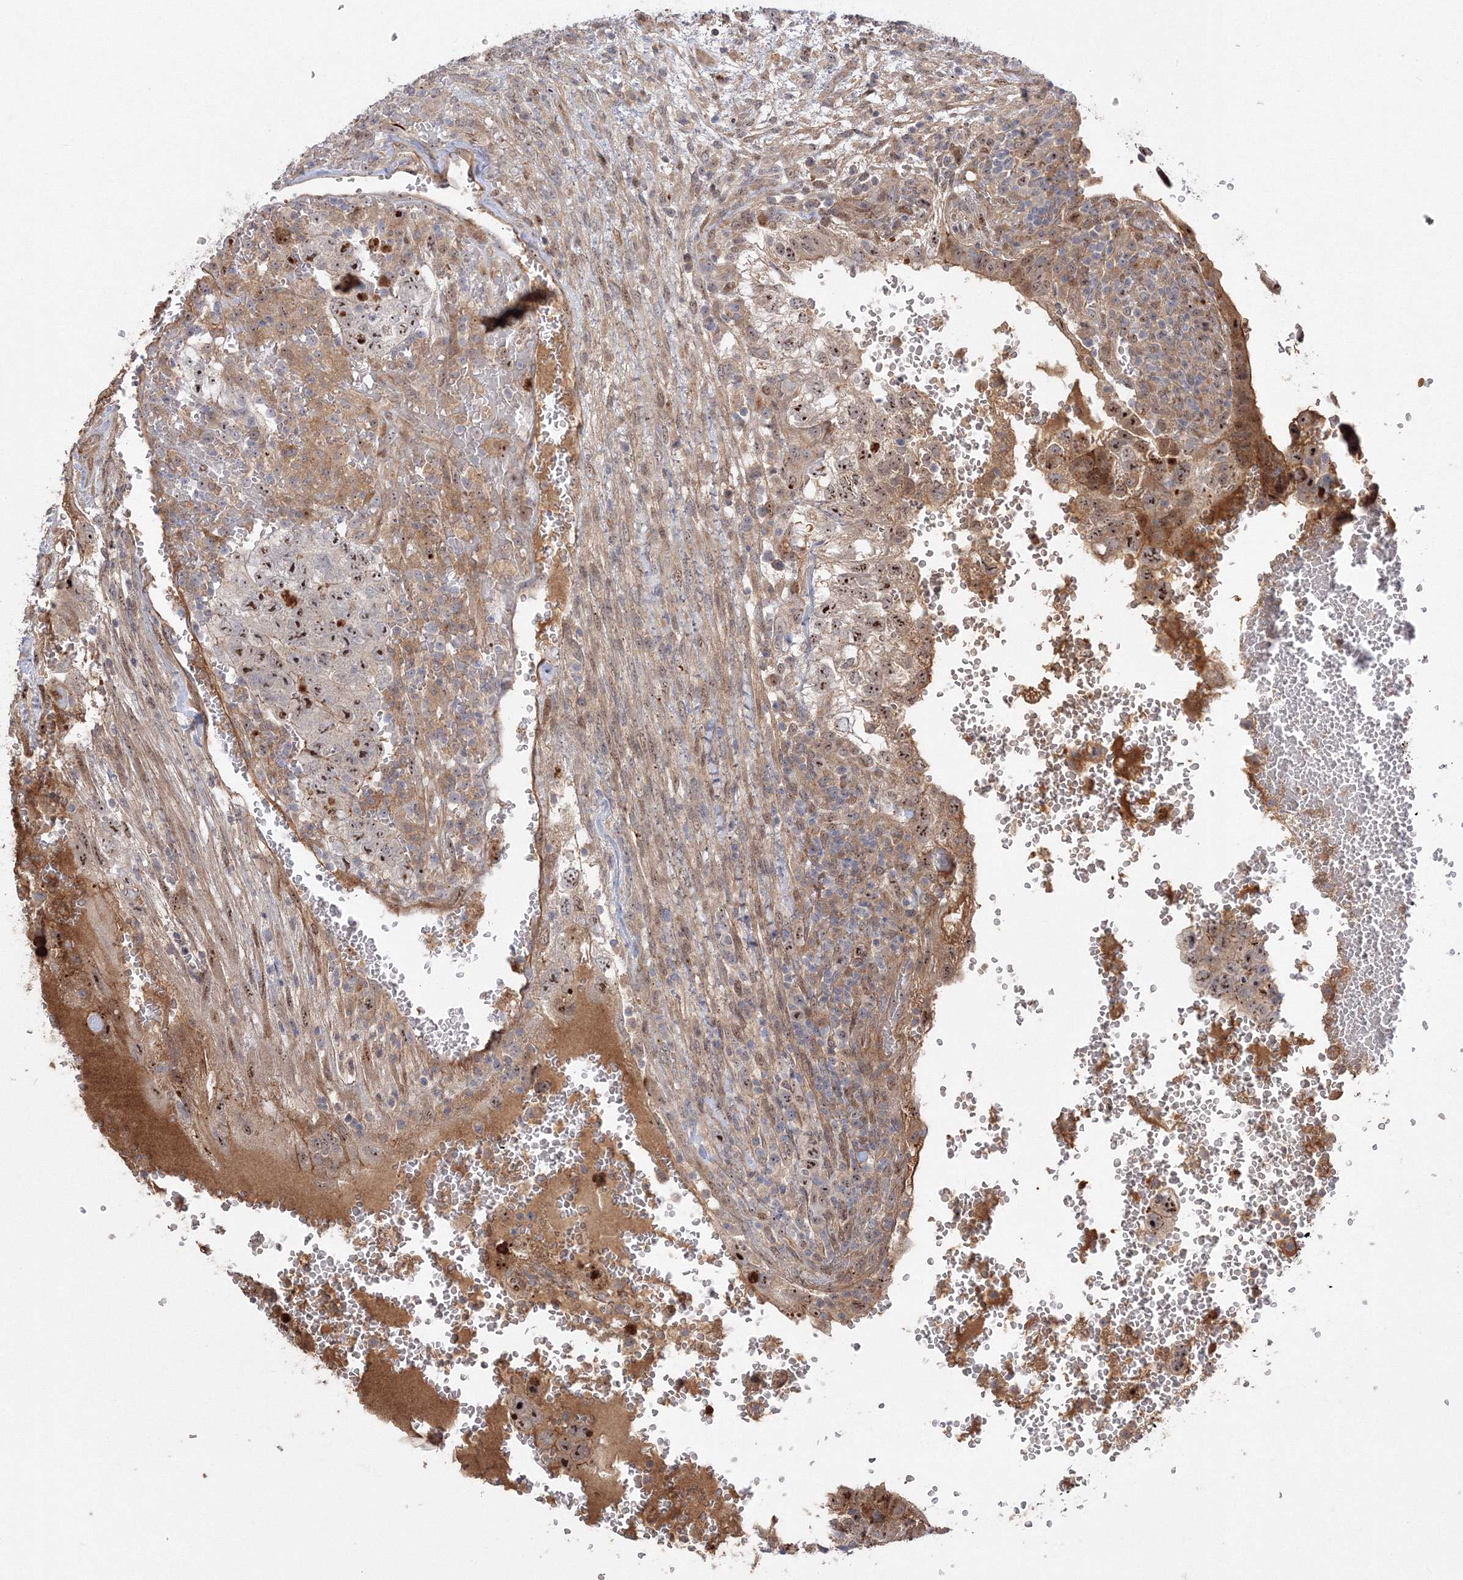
{"staining": {"intensity": "strong", "quantity": ">75%", "location": "cytoplasmic/membranous,nuclear"}, "tissue": "testis cancer", "cell_type": "Tumor cells", "image_type": "cancer", "snomed": [{"axis": "morphology", "description": "Carcinoma, Embryonal, NOS"}, {"axis": "topography", "description": "Testis"}], "caption": "Testis cancer (embryonal carcinoma) stained with a protein marker exhibits strong staining in tumor cells.", "gene": "NPM3", "patient": {"sex": "male", "age": 36}}